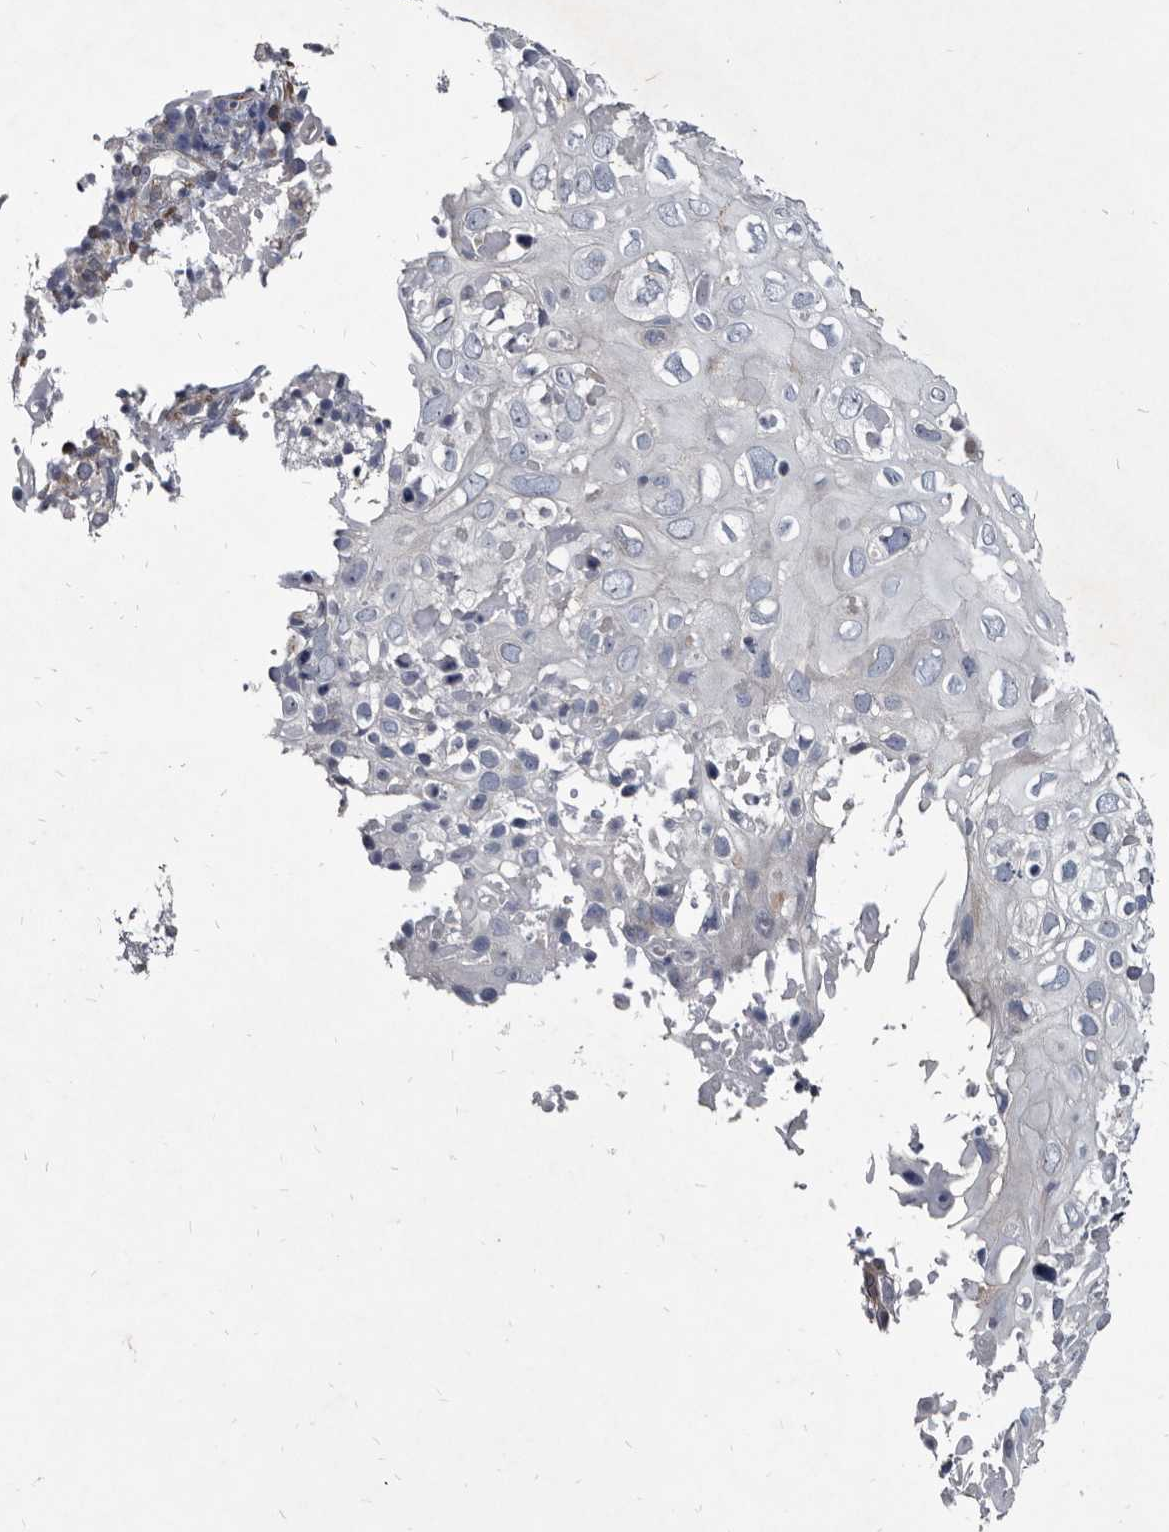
{"staining": {"intensity": "negative", "quantity": "none", "location": "none"}, "tissue": "cervical cancer", "cell_type": "Tumor cells", "image_type": "cancer", "snomed": [{"axis": "morphology", "description": "Squamous cell carcinoma, NOS"}, {"axis": "topography", "description": "Cervix"}], "caption": "Tumor cells show no significant protein positivity in cervical squamous cell carcinoma.", "gene": "PRSS8", "patient": {"sex": "female", "age": 74}}